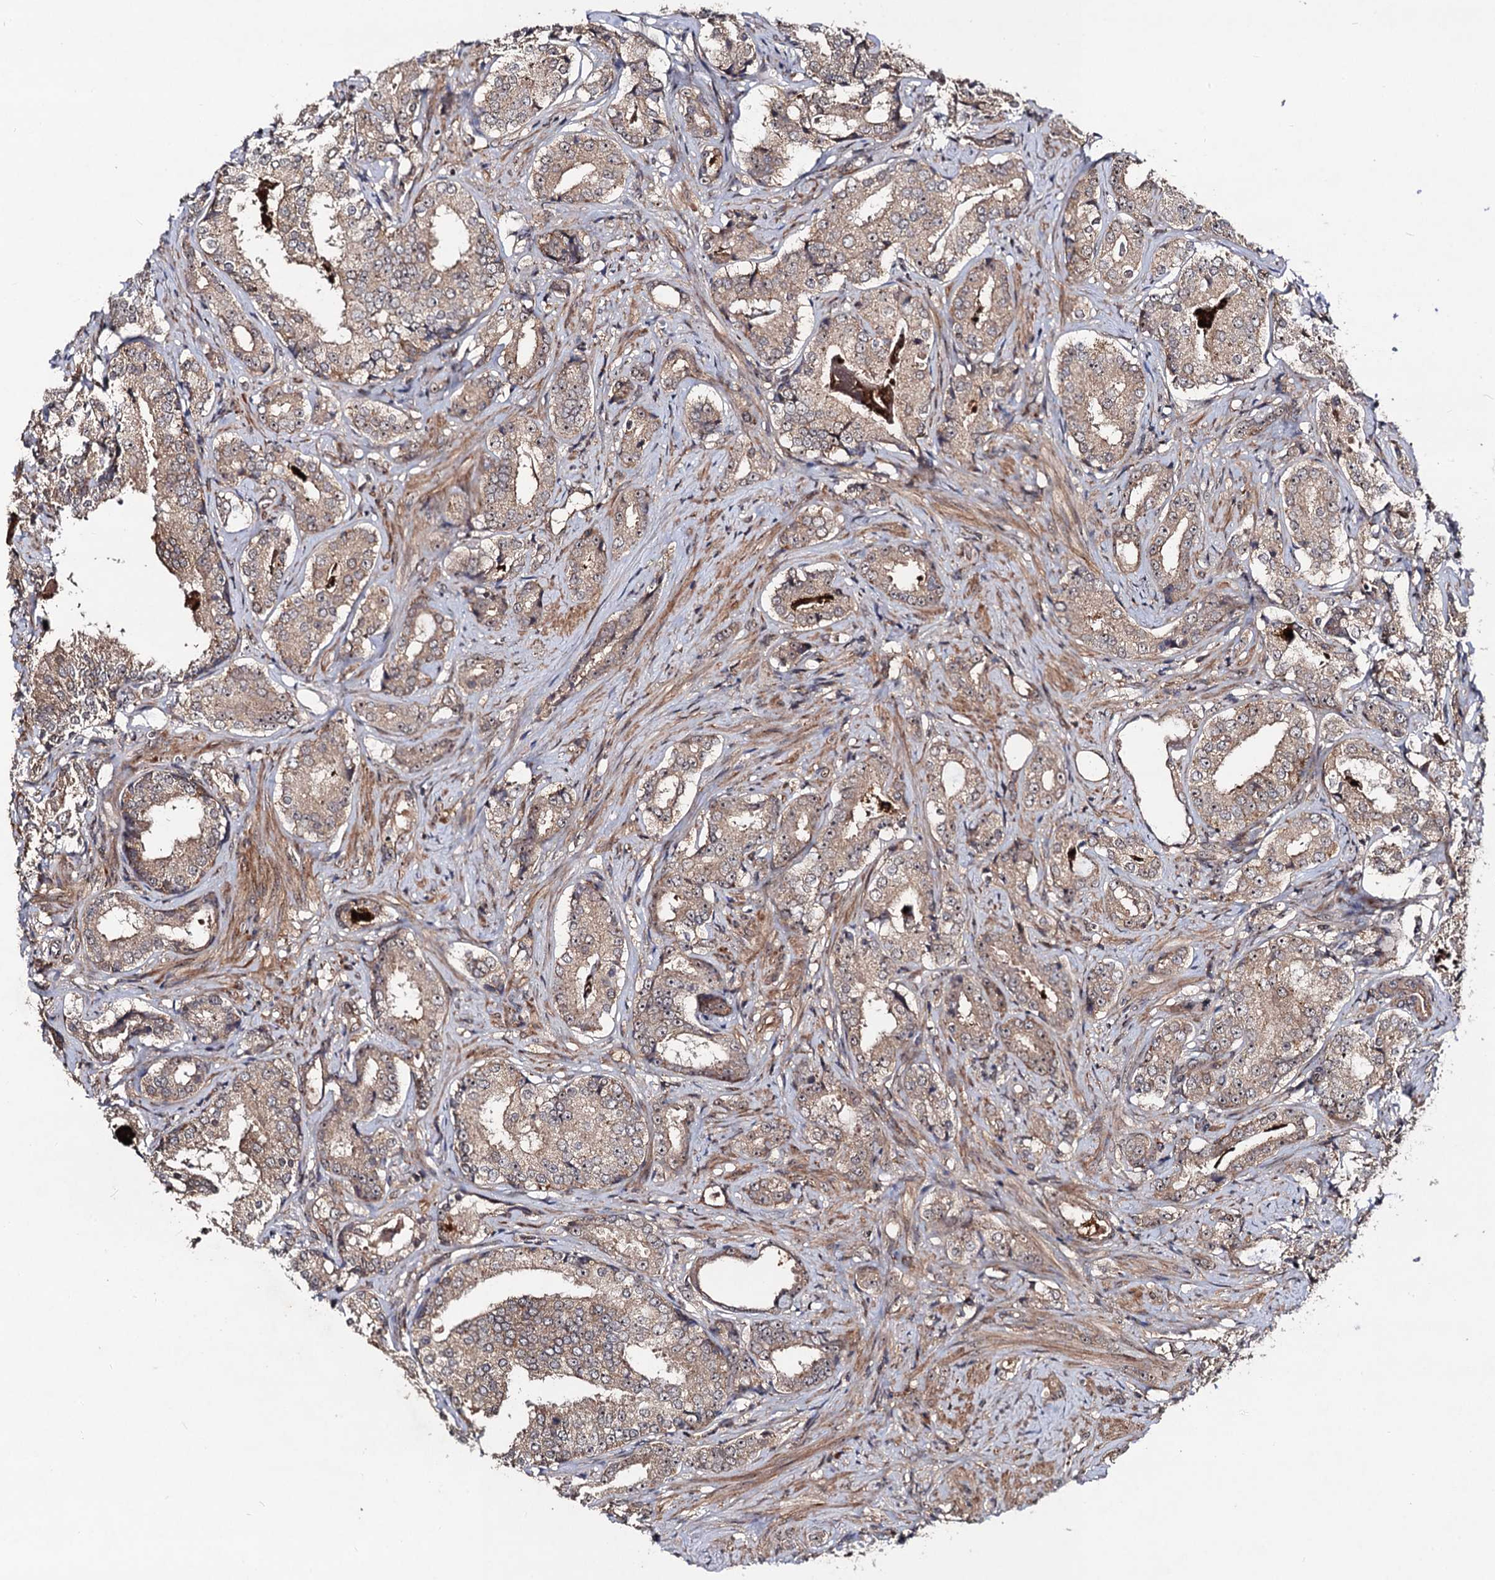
{"staining": {"intensity": "moderate", "quantity": ">75%", "location": "cytoplasmic/membranous"}, "tissue": "prostate cancer", "cell_type": "Tumor cells", "image_type": "cancer", "snomed": [{"axis": "morphology", "description": "Adenocarcinoma, High grade"}, {"axis": "topography", "description": "Prostate"}], "caption": "Prostate adenocarcinoma (high-grade) was stained to show a protein in brown. There is medium levels of moderate cytoplasmic/membranous staining in approximately >75% of tumor cells.", "gene": "KXD1", "patient": {"sex": "male", "age": 58}}